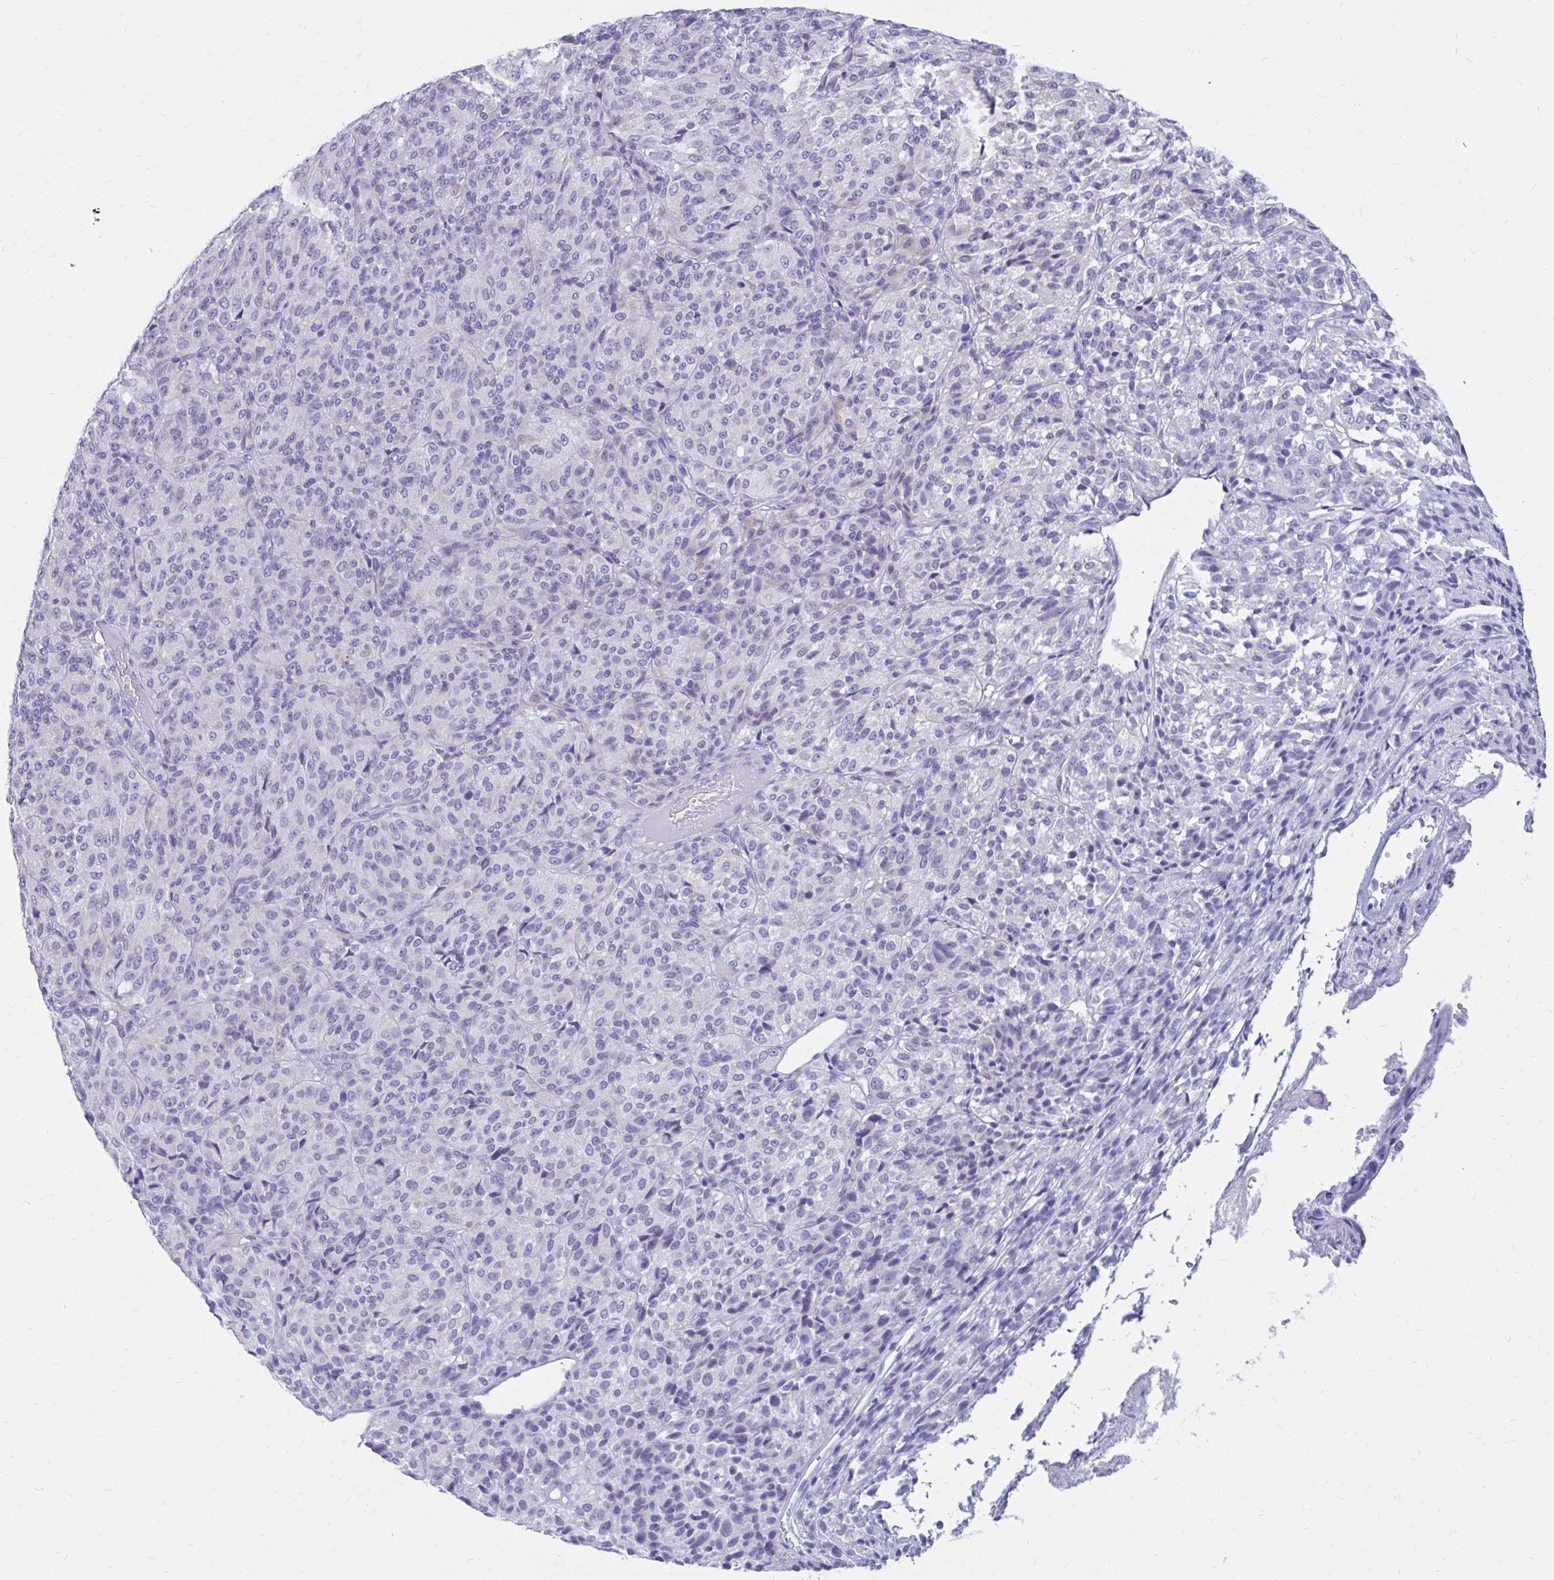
{"staining": {"intensity": "negative", "quantity": "none", "location": "none"}, "tissue": "melanoma", "cell_type": "Tumor cells", "image_type": "cancer", "snomed": [{"axis": "morphology", "description": "Malignant melanoma, Metastatic site"}, {"axis": "topography", "description": "Brain"}], "caption": "A high-resolution histopathology image shows immunohistochemistry staining of melanoma, which demonstrates no significant staining in tumor cells. (Immunohistochemistry (ihc), brightfield microscopy, high magnification).", "gene": "IGSF5", "patient": {"sex": "female", "age": 56}}